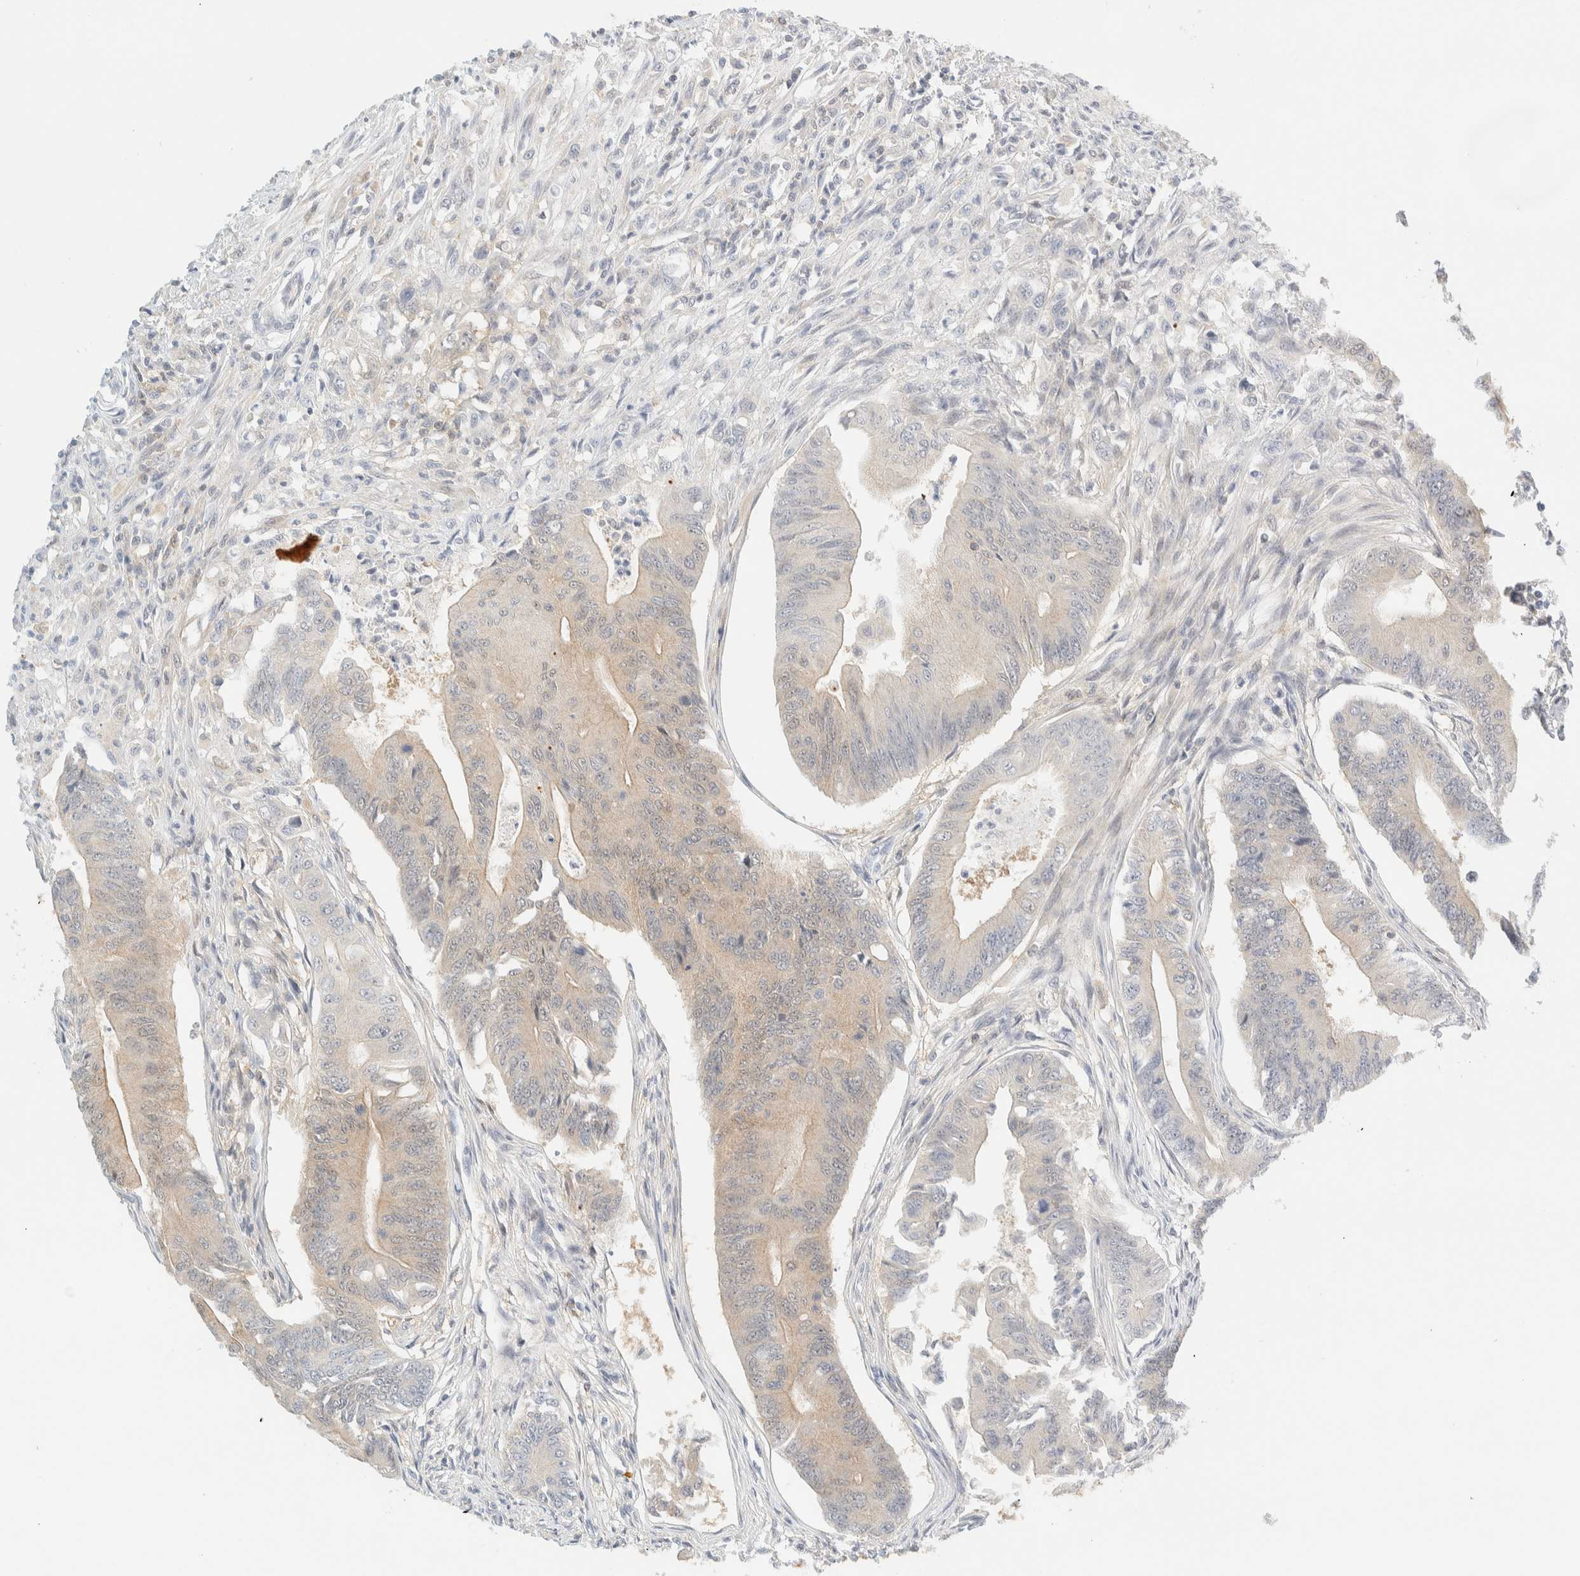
{"staining": {"intensity": "weak", "quantity": "<25%", "location": "cytoplasmic/membranous"}, "tissue": "colorectal cancer", "cell_type": "Tumor cells", "image_type": "cancer", "snomed": [{"axis": "morphology", "description": "Adenoma, NOS"}, {"axis": "morphology", "description": "Adenocarcinoma, NOS"}, {"axis": "topography", "description": "Colon"}], "caption": "An immunohistochemistry histopathology image of adenoma (colorectal) is shown. There is no staining in tumor cells of adenoma (colorectal).", "gene": "PCYT2", "patient": {"sex": "male", "age": 79}}